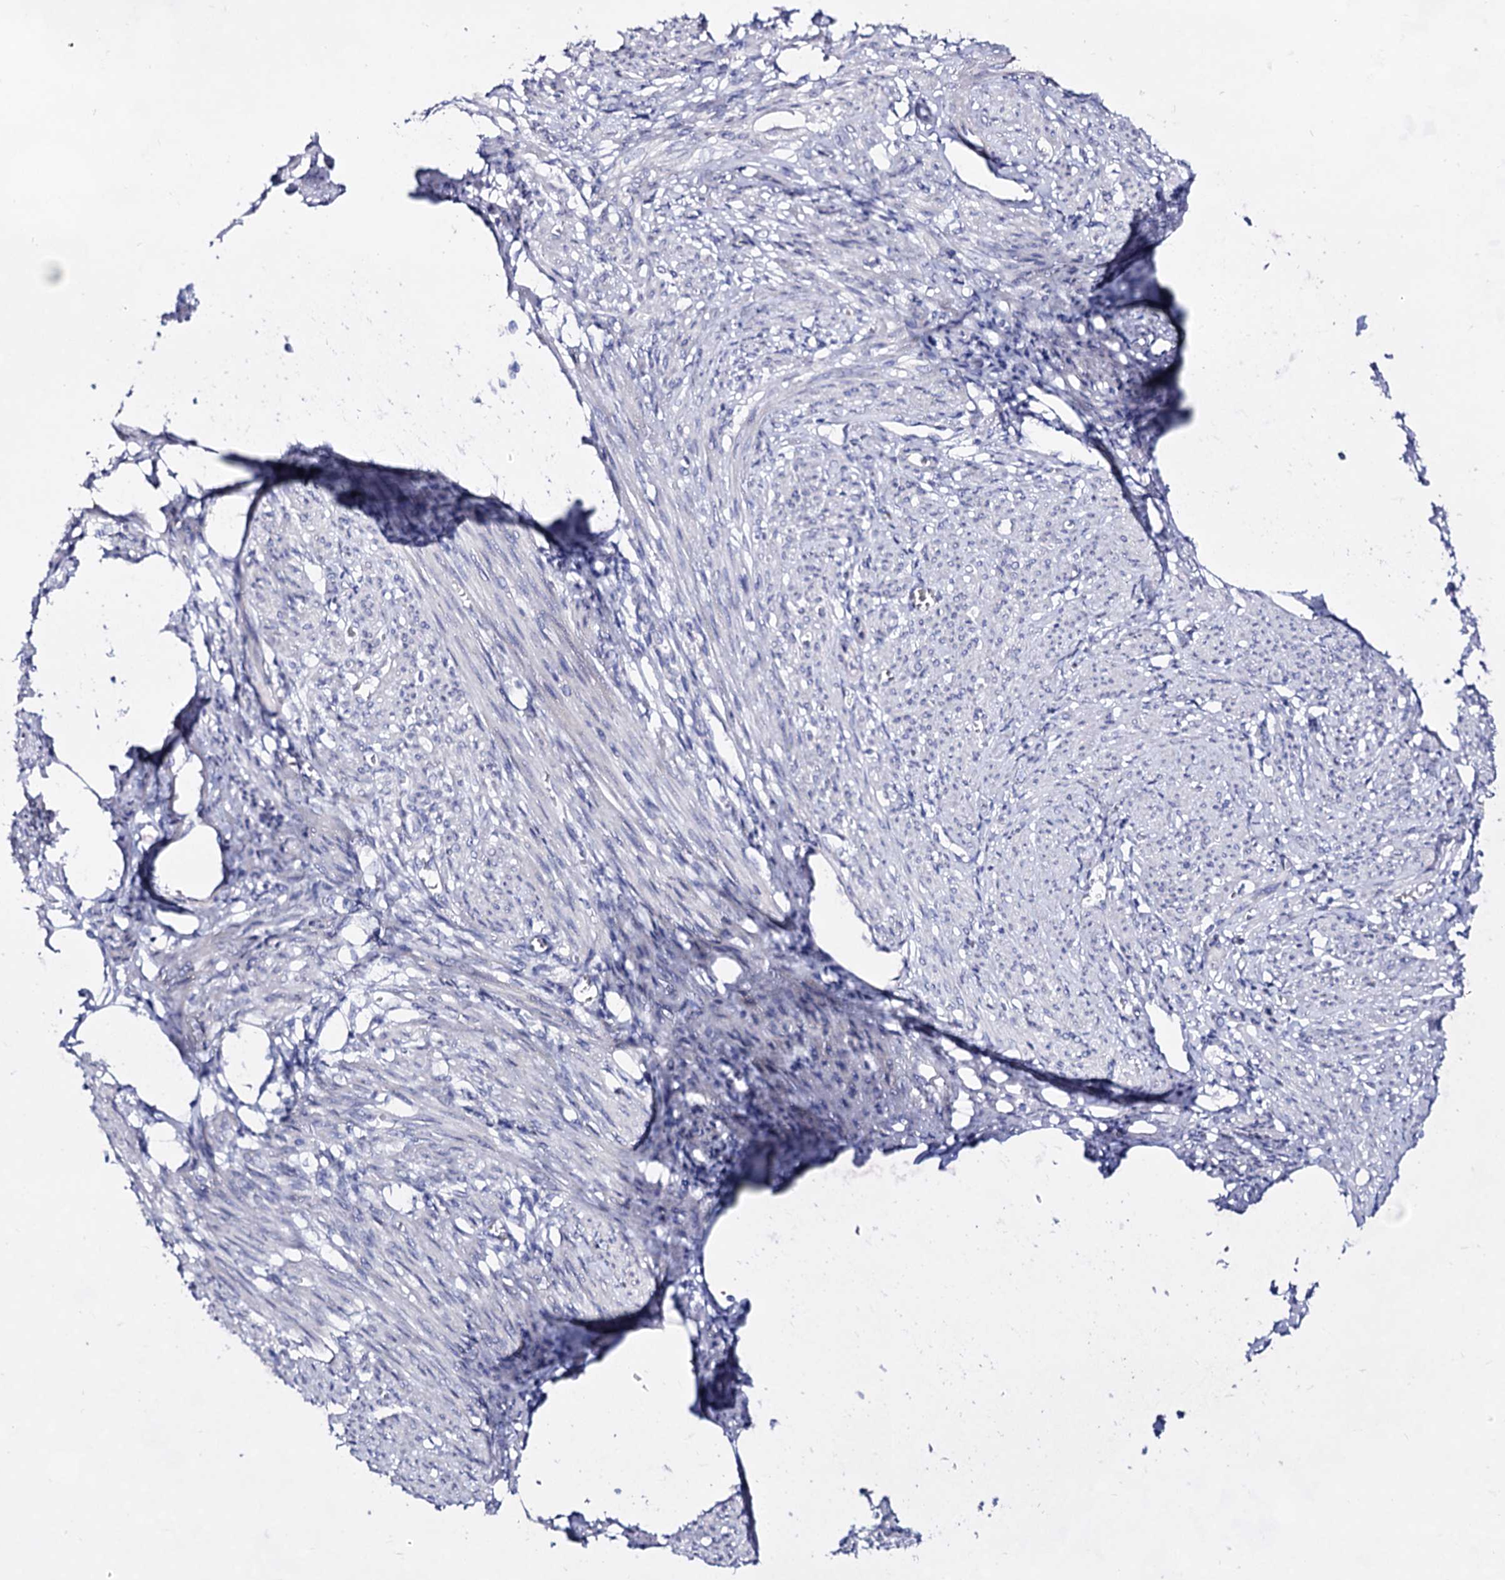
{"staining": {"intensity": "negative", "quantity": "none", "location": "none"}, "tissue": "smooth muscle", "cell_type": "Smooth muscle cells", "image_type": "normal", "snomed": [{"axis": "morphology", "description": "Normal tissue, NOS"}, {"axis": "topography", "description": "Smooth muscle"}], "caption": "This is a histopathology image of IHC staining of normal smooth muscle, which shows no expression in smooth muscle cells. (DAB (3,3'-diaminobenzidine) immunohistochemistry, high magnification).", "gene": "PLIN1", "patient": {"sex": "female", "age": 39}}